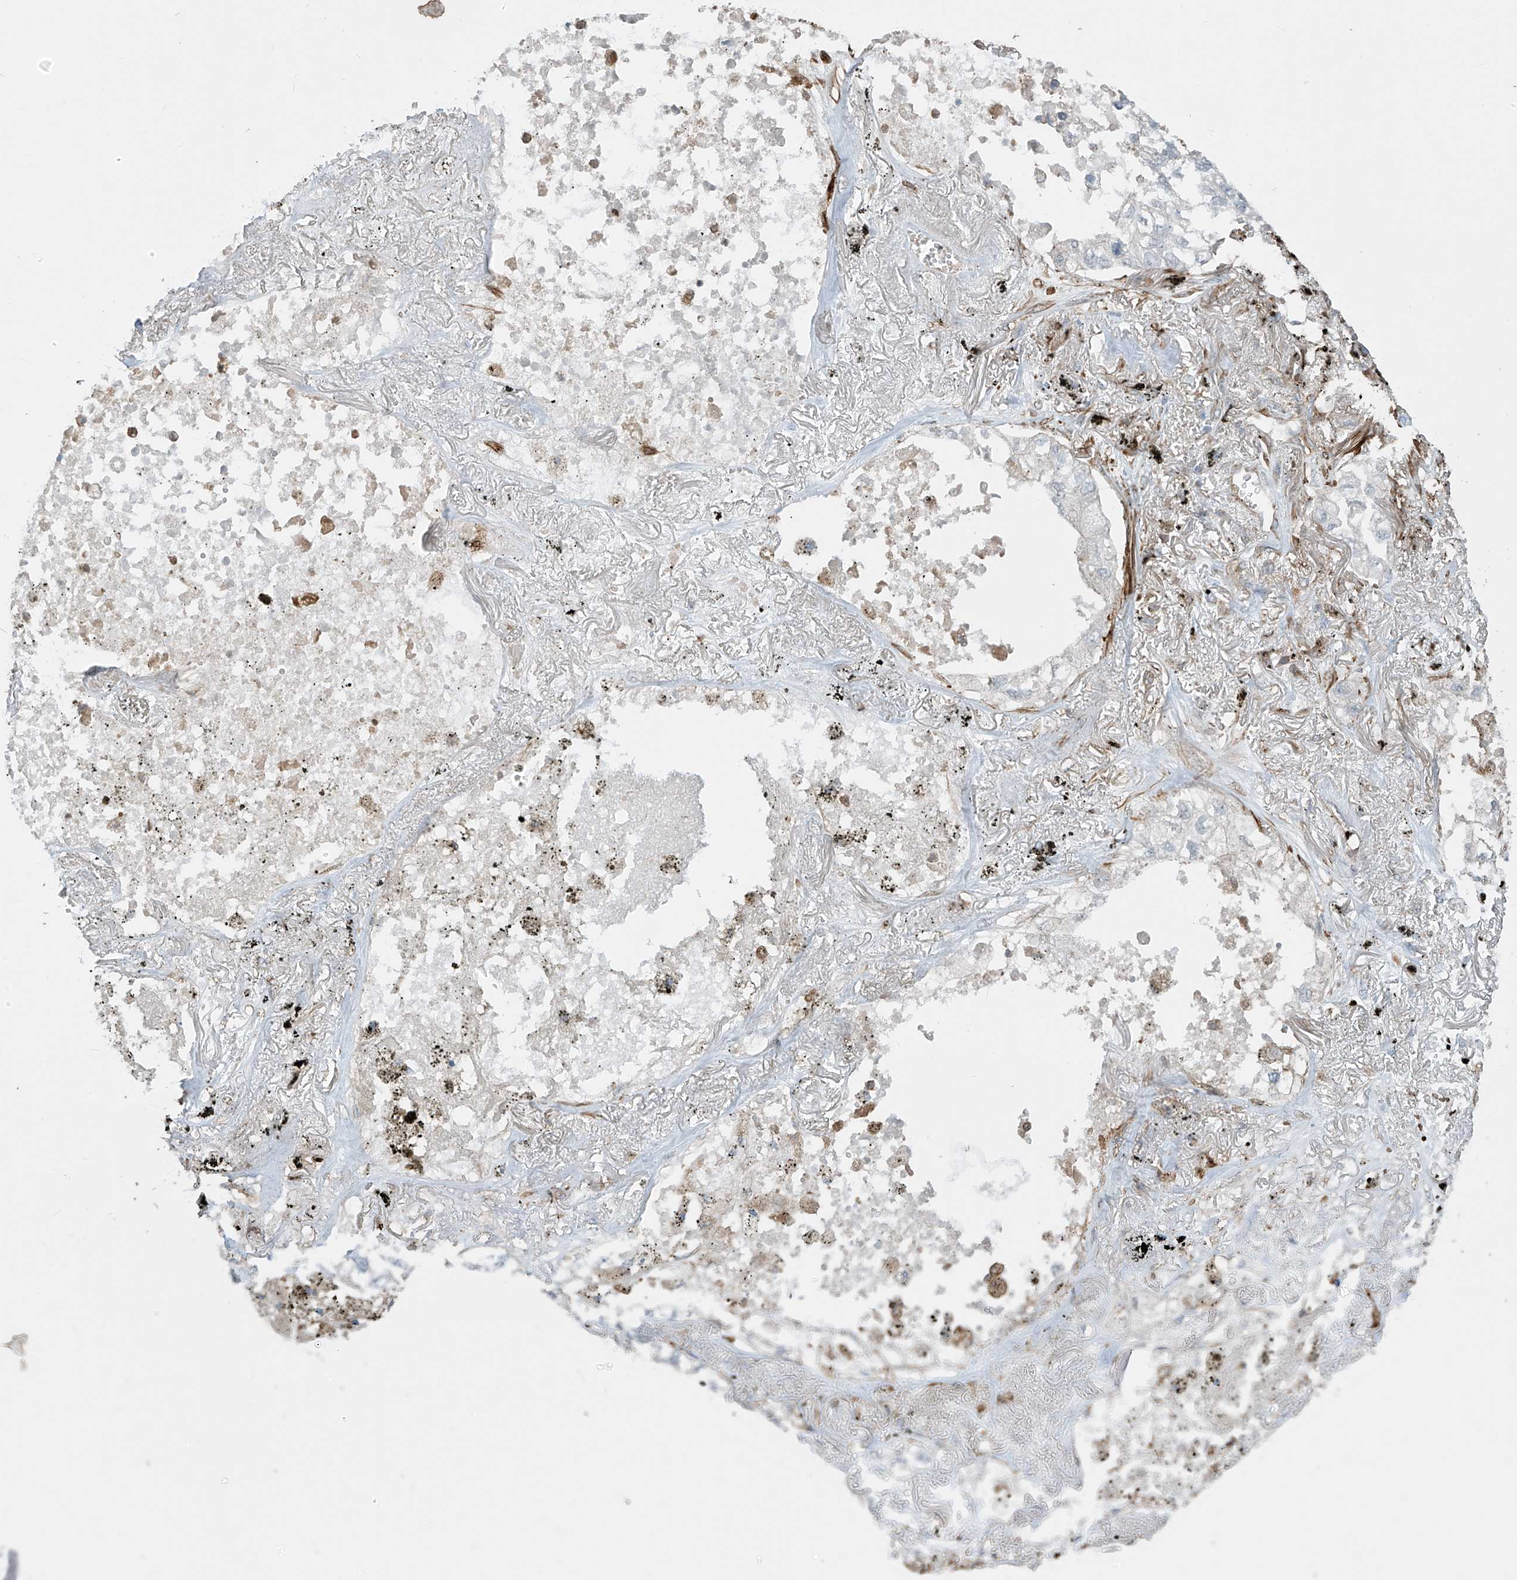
{"staining": {"intensity": "negative", "quantity": "none", "location": "none"}, "tissue": "lung cancer", "cell_type": "Tumor cells", "image_type": "cancer", "snomed": [{"axis": "morphology", "description": "Adenocarcinoma, NOS"}, {"axis": "topography", "description": "Lung"}], "caption": "DAB (3,3'-diaminobenzidine) immunohistochemical staining of human lung adenocarcinoma displays no significant expression in tumor cells.", "gene": "SH3BGRL3", "patient": {"sex": "male", "age": 65}}